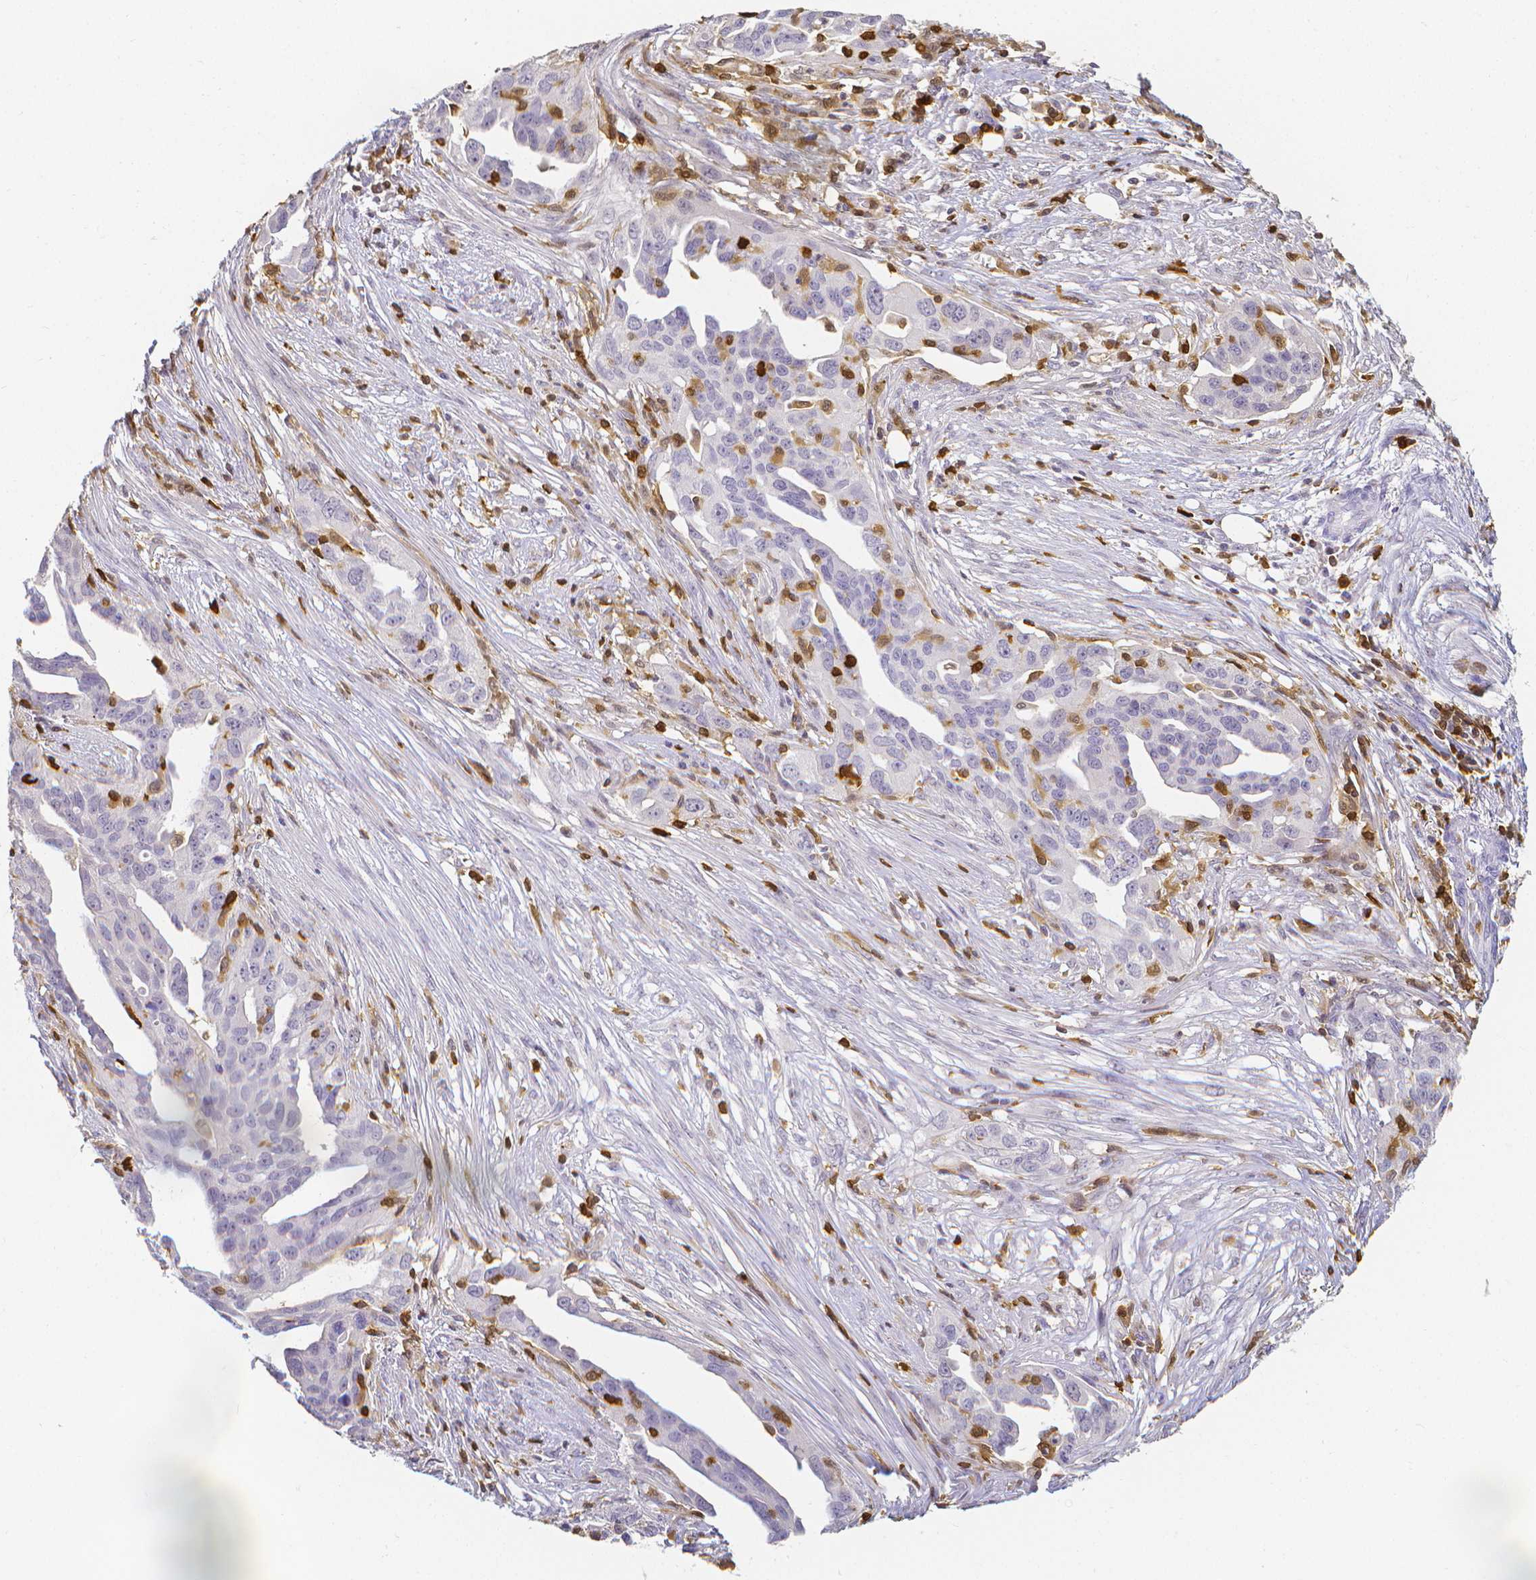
{"staining": {"intensity": "negative", "quantity": "none", "location": "none"}, "tissue": "ovarian cancer", "cell_type": "Tumor cells", "image_type": "cancer", "snomed": [{"axis": "morphology", "description": "Carcinoma, endometroid"}, {"axis": "morphology", "description": "Cystadenocarcinoma, serous, NOS"}, {"axis": "topography", "description": "Ovary"}], "caption": "Ovarian cancer (endometroid carcinoma) stained for a protein using immunohistochemistry (IHC) reveals no positivity tumor cells.", "gene": "COTL1", "patient": {"sex": "female", "age": 45}}